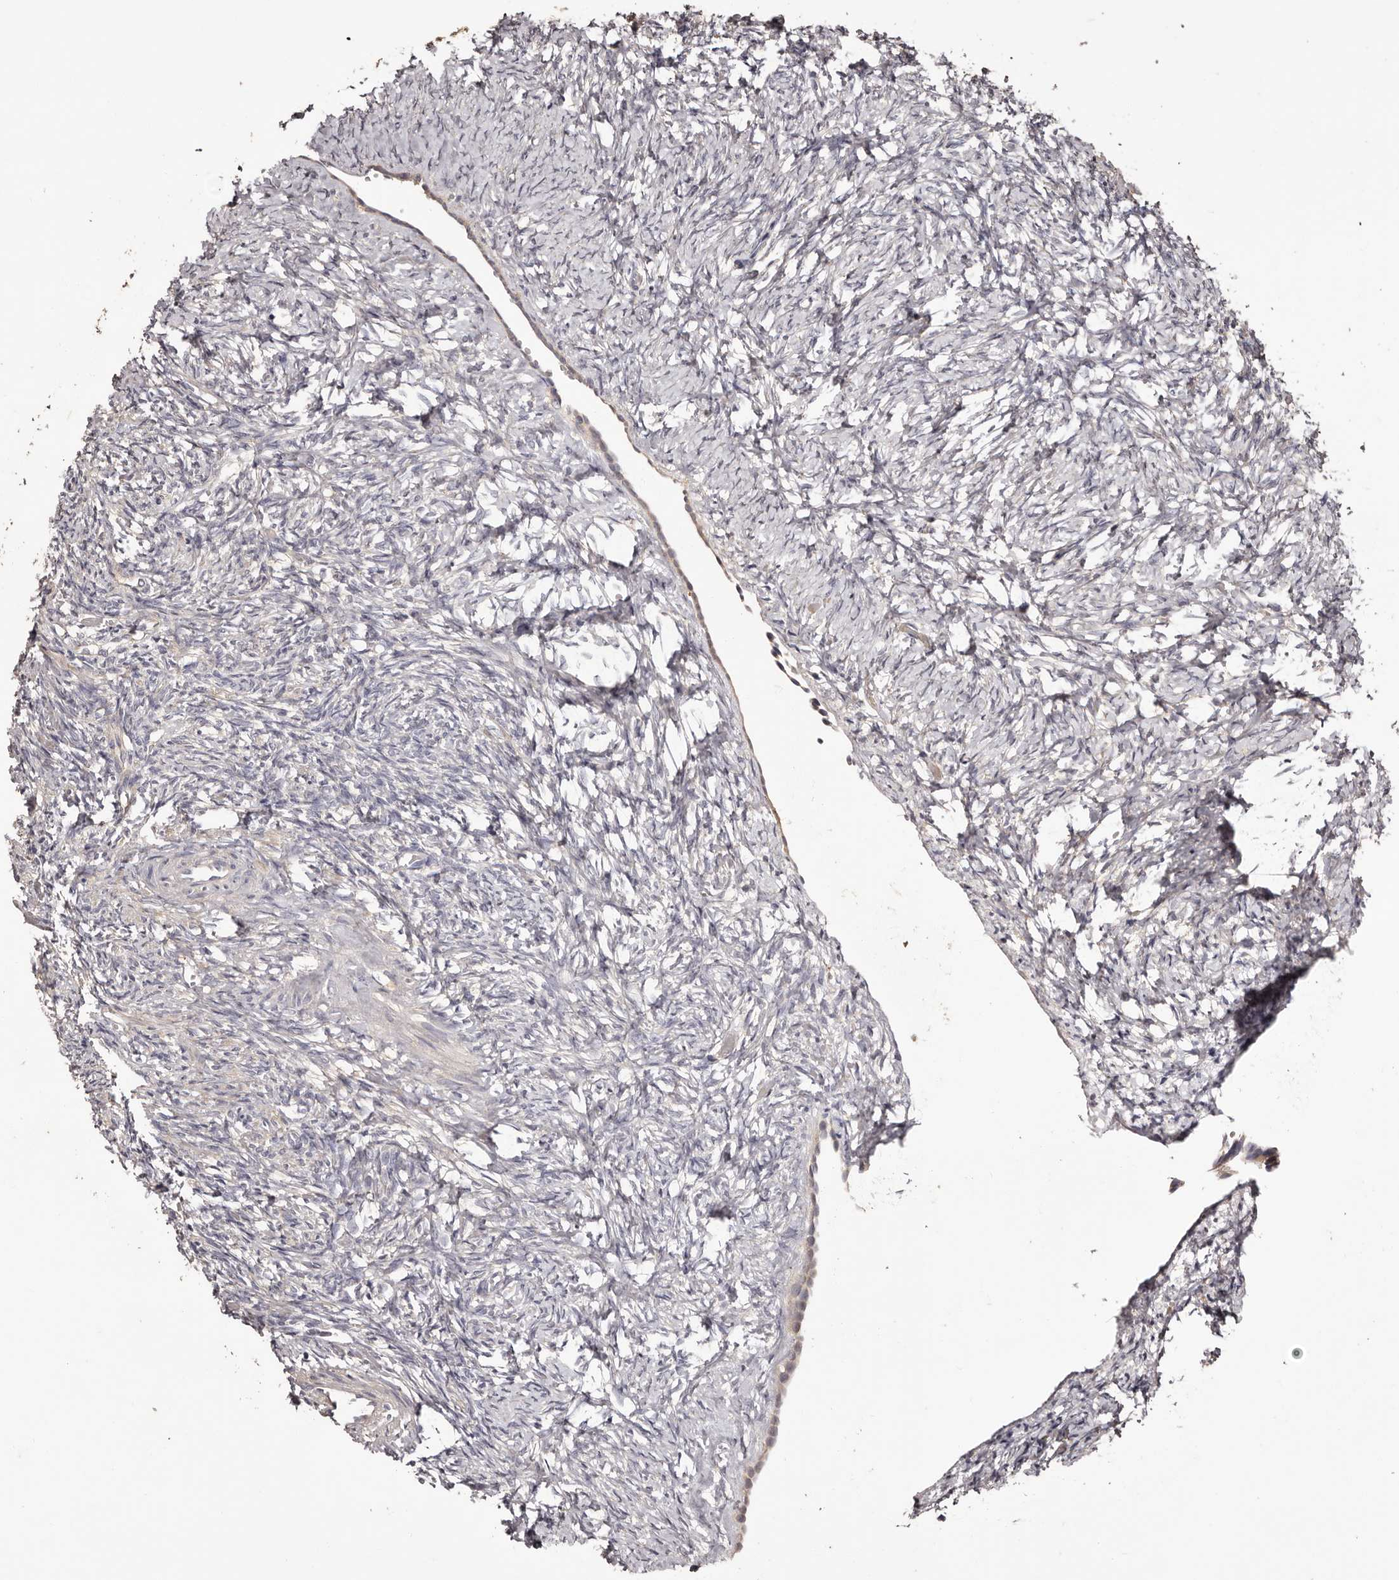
{"staining": {"intensity": "negative", "quantity": "none", "location": "none"}, "tissue": "ovary", "cell_type": "Follicle cells", "image_type": "normal", "snomed": [{"axis": "morphology", "description": "Normal tissue, NOS"}, {"axis": "topography", "description": "Ovary"}], "caption": "A high-resolution micrograph shows immunohistochemistry (IHC) staining of unremarkable ovary, which exhibits no significant positivity in follicle cells.", "gene": "ETNK1", "patient": {"sex": "female", "age": 41}}